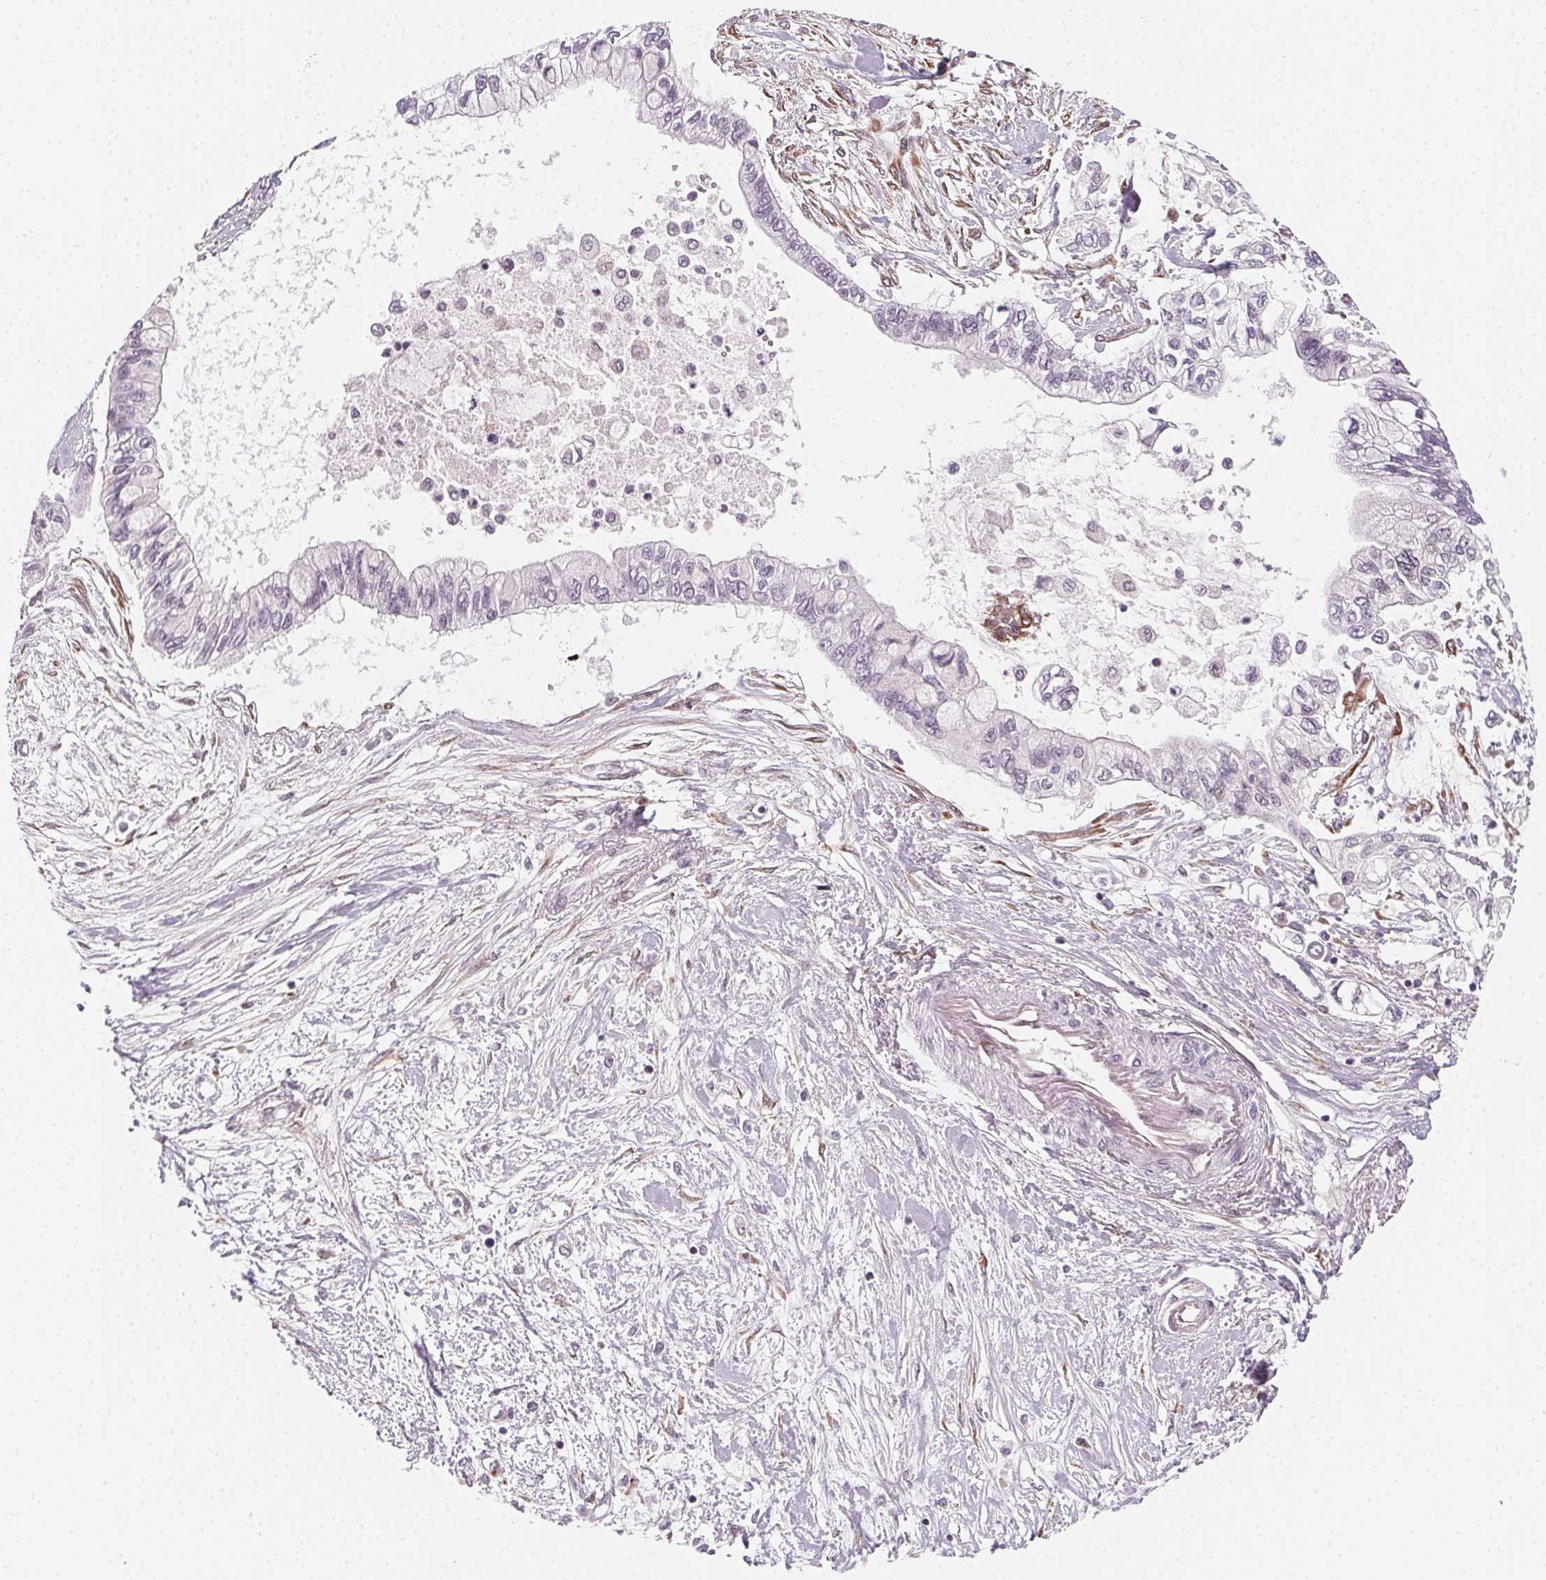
{"staining": {"intensity": "negative", "quantity": "none", "location": "none"}, "tissue": "pancreatic cancer", "cell_type": "Tumor cells", "image_type": "cancer", "snomed": [{"axis": "morphology", "description": "Adenocarcinoma, NOS"}, {"axis": "topography", "description": "Pancreas"}], "caption": "There is no significant positivity in tumor cells of pancreatic cancer (adenocarcinoma). (DAB (3,3'-diaminobenzidine) immunohistochemistry with hematoxylin counter stain).", "gene": "CCDC96", "patient": {"sex": "female", "age": 77}}